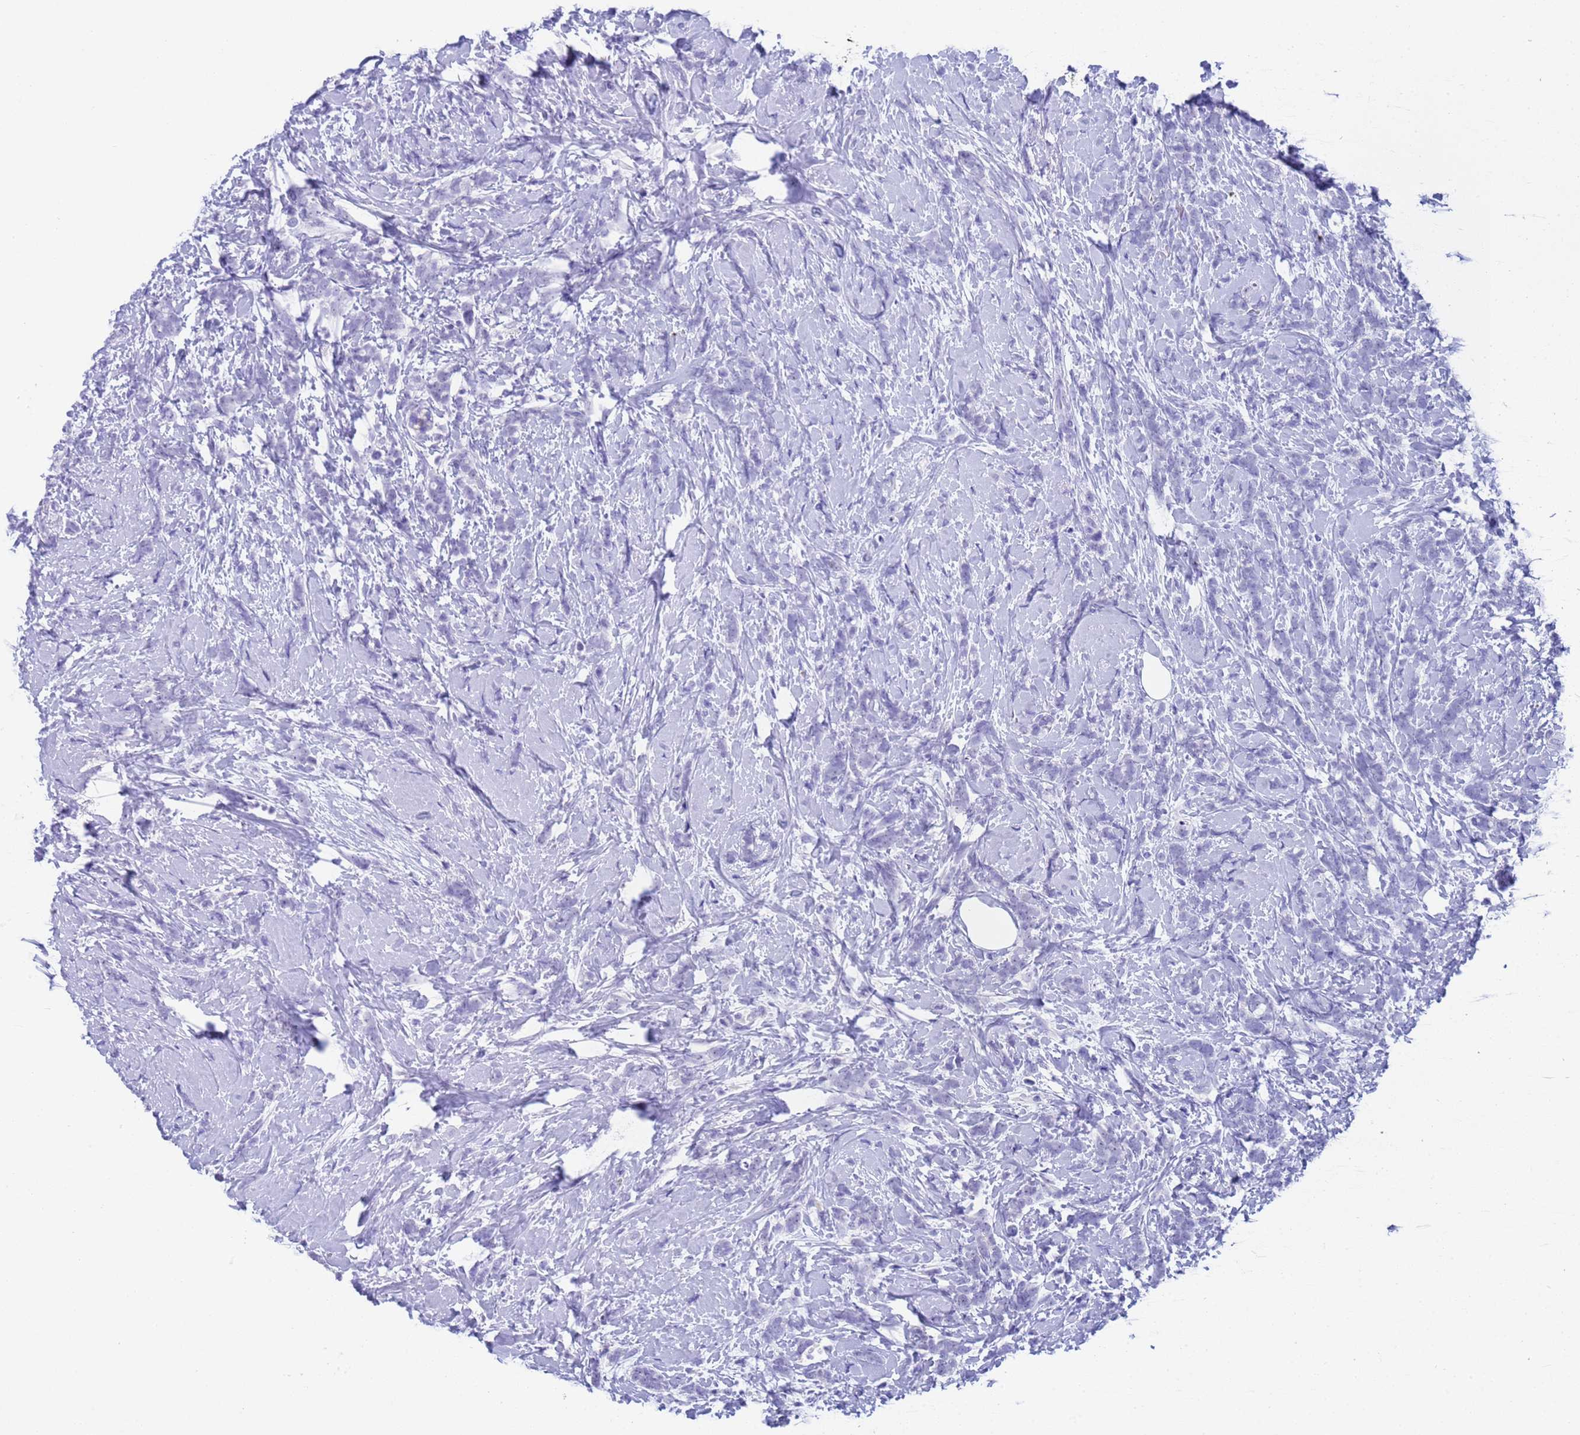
{"staining": {"intensity": "negative", "quantity": "none", "location": "none"}, "tissue": "breast cancer", "cell_type": "Tumor cells", "image_type": "cancer", "snomed": [{"axis": "morphology", "description": "Lobular carcinoma"}, {"axis": "topography", "description": "Breast"}], "caption": "High magnification brightfield microscopy of breast cancer (lobular carcinoma) stained with DAB (3,3'-diaminobenzidine) (brown) and counterstained with hematoxylin (blue): tumor cells show no significant positivity.", "gene": "CKM", "patient": {"sex": "female", "age": 58}}